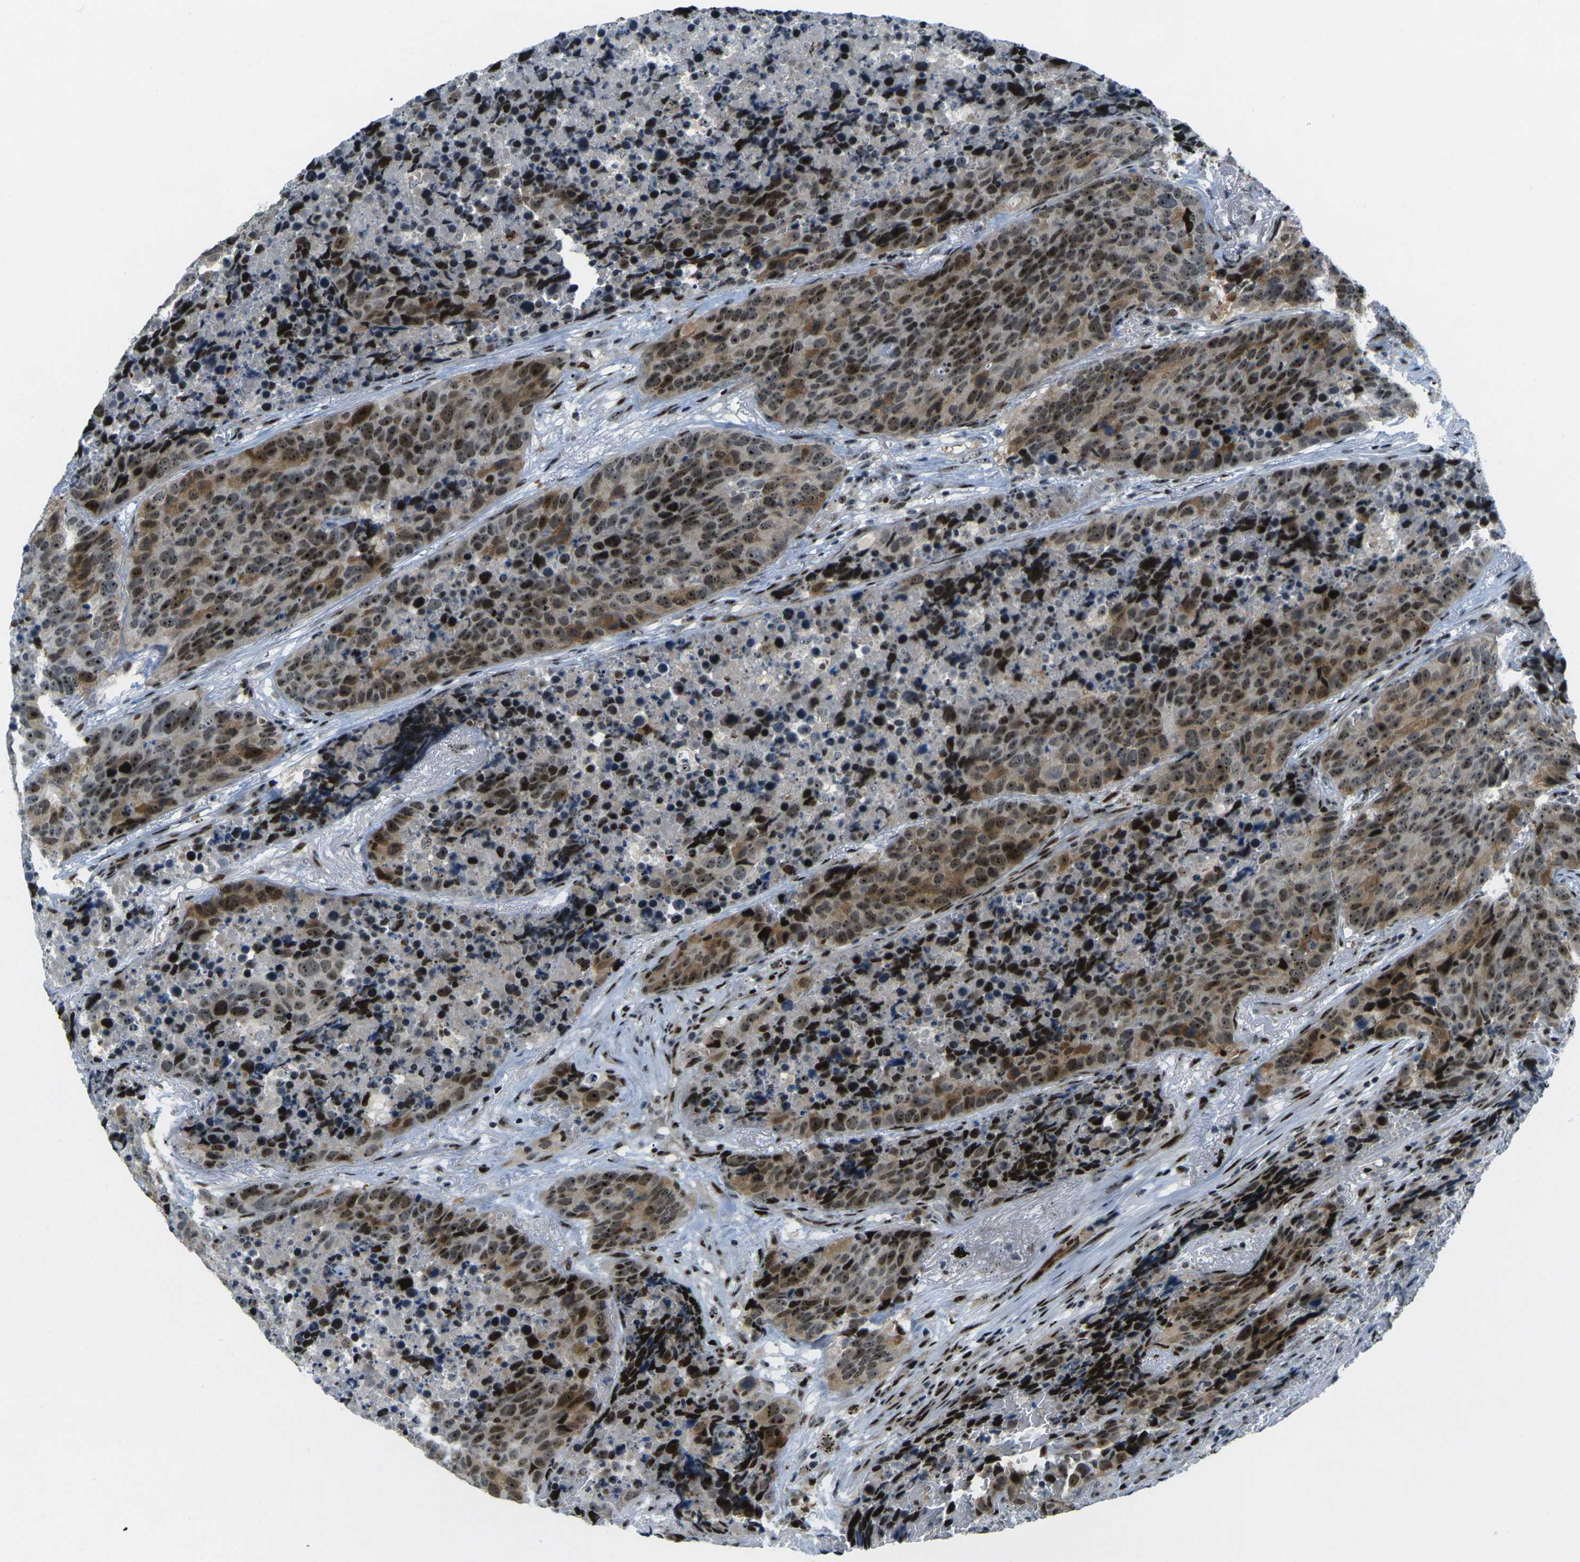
{"staining": {"intensity": "strong", "quantity": ">75%", "location": "cytoplasmic/membranous,nuclear"}, "tissue": "carcinoid", "cell_type": "Tumor cells", "image_type": "cancer", "snomed": [{"axis": "morphology", "description": "Carcinoid, malignant, NOS"}, {"axis": "topography", "description": "Lung"}], "caption": "DAB (3,3'-diaminobenzidine) immunohistochemical staining of carcinoid exhibits strong cytoplasmic/membranous and nuclear protein expression in about >75% of tumor cells. (DAB IHC with brightfield microscopy, high magnification).", "gene": "UBE2C", "patient": {"sex": "male", "age": 60}}